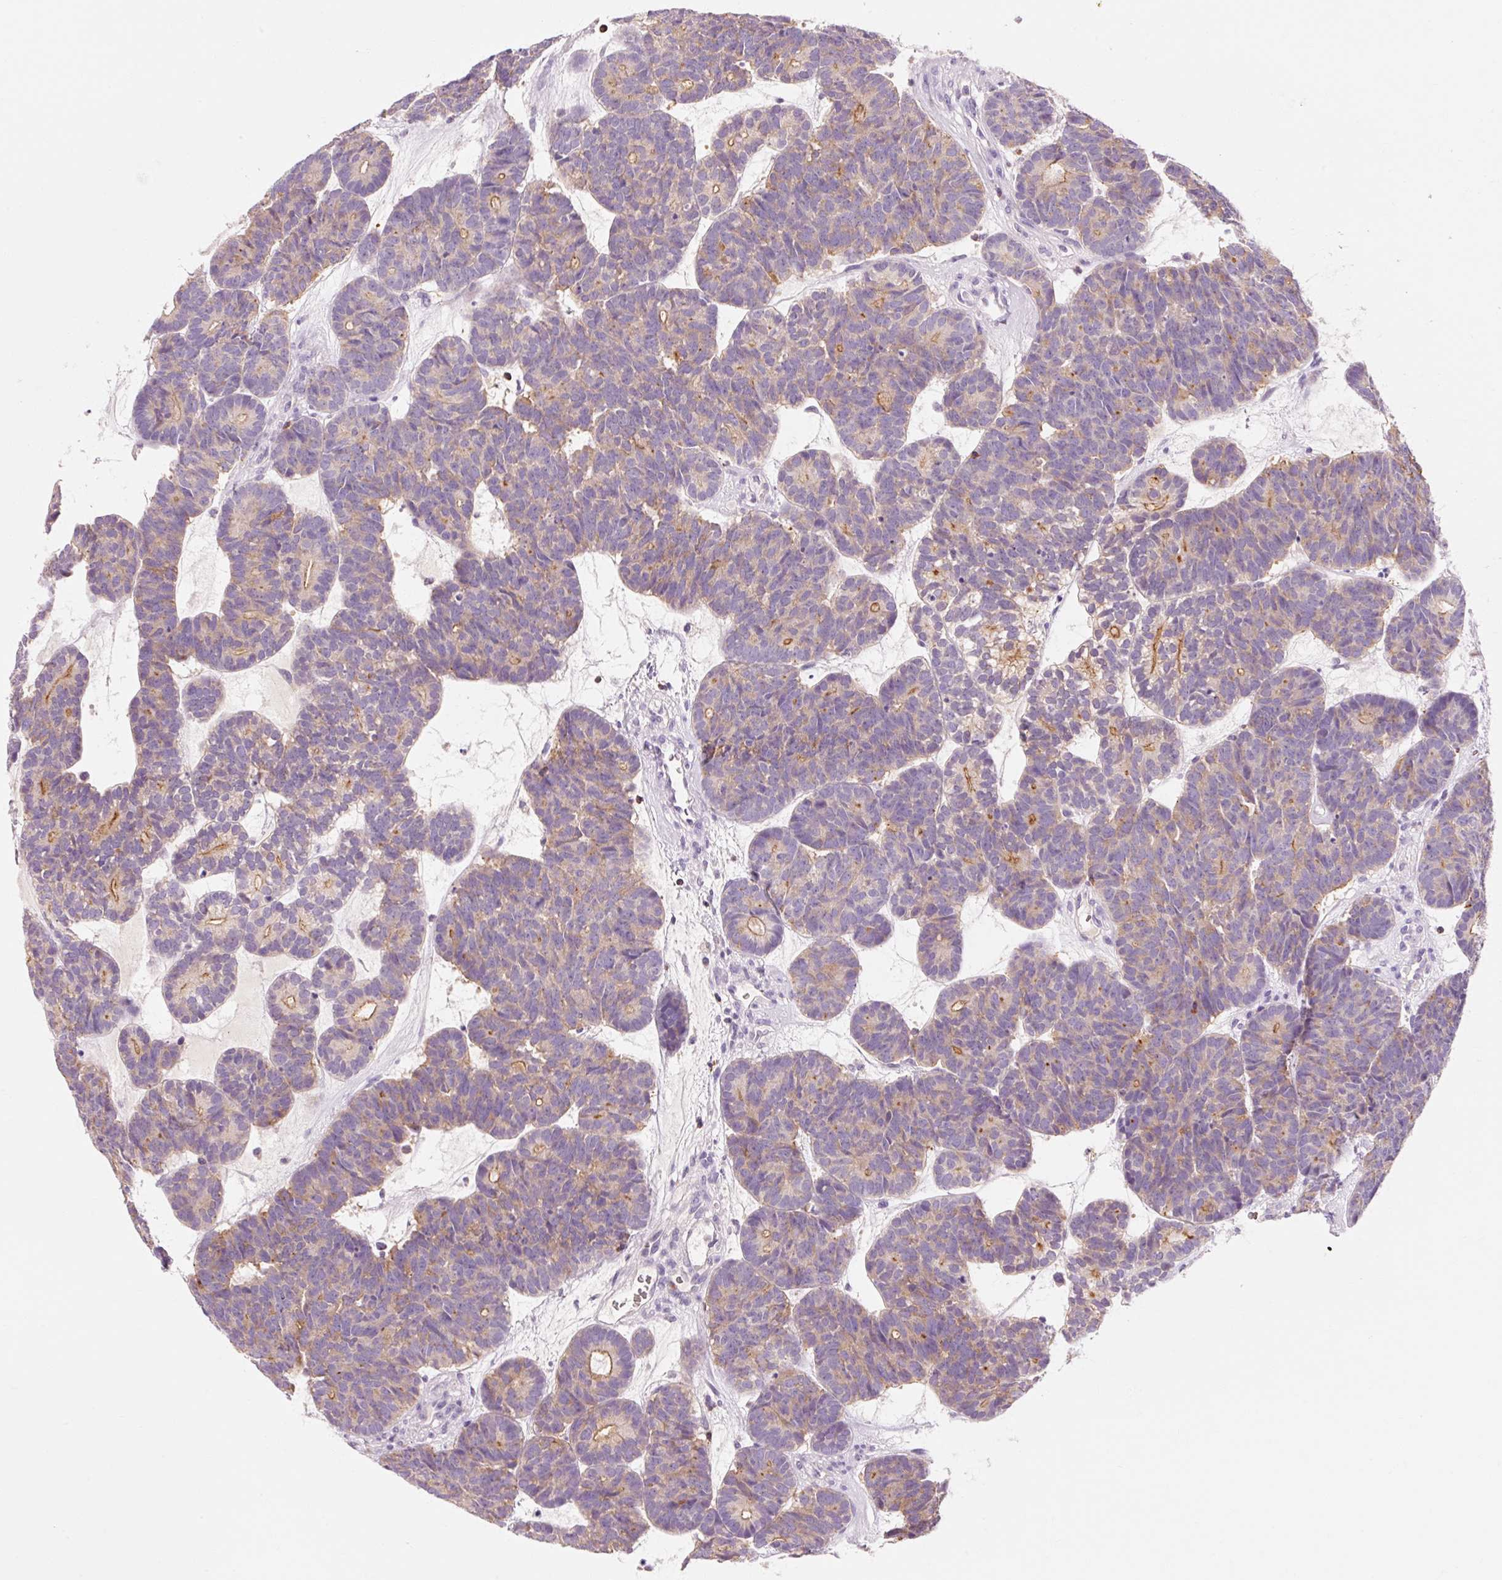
{"staining": {"intensity": "moderate", "quantity": "<25%", "location": "cytoplasmic/membranous"}, "tissue": "head and neck cancer", "cell_type": "Tumor cells", "image_type": "cancer", "snomed": [{"axis": "morphology", "description": "Adenocarcinoma, NOS"}, {"axis": "topography", "description": "Head-Neck"}], "caption": "Tumor cells exhibit moderate cytoplasmic/membranous staining in approximately <25% of cells in adenocarcinoma (head and neck).", "gene": "OR8K1", "patient": {"sex": "female", "age": 81}}